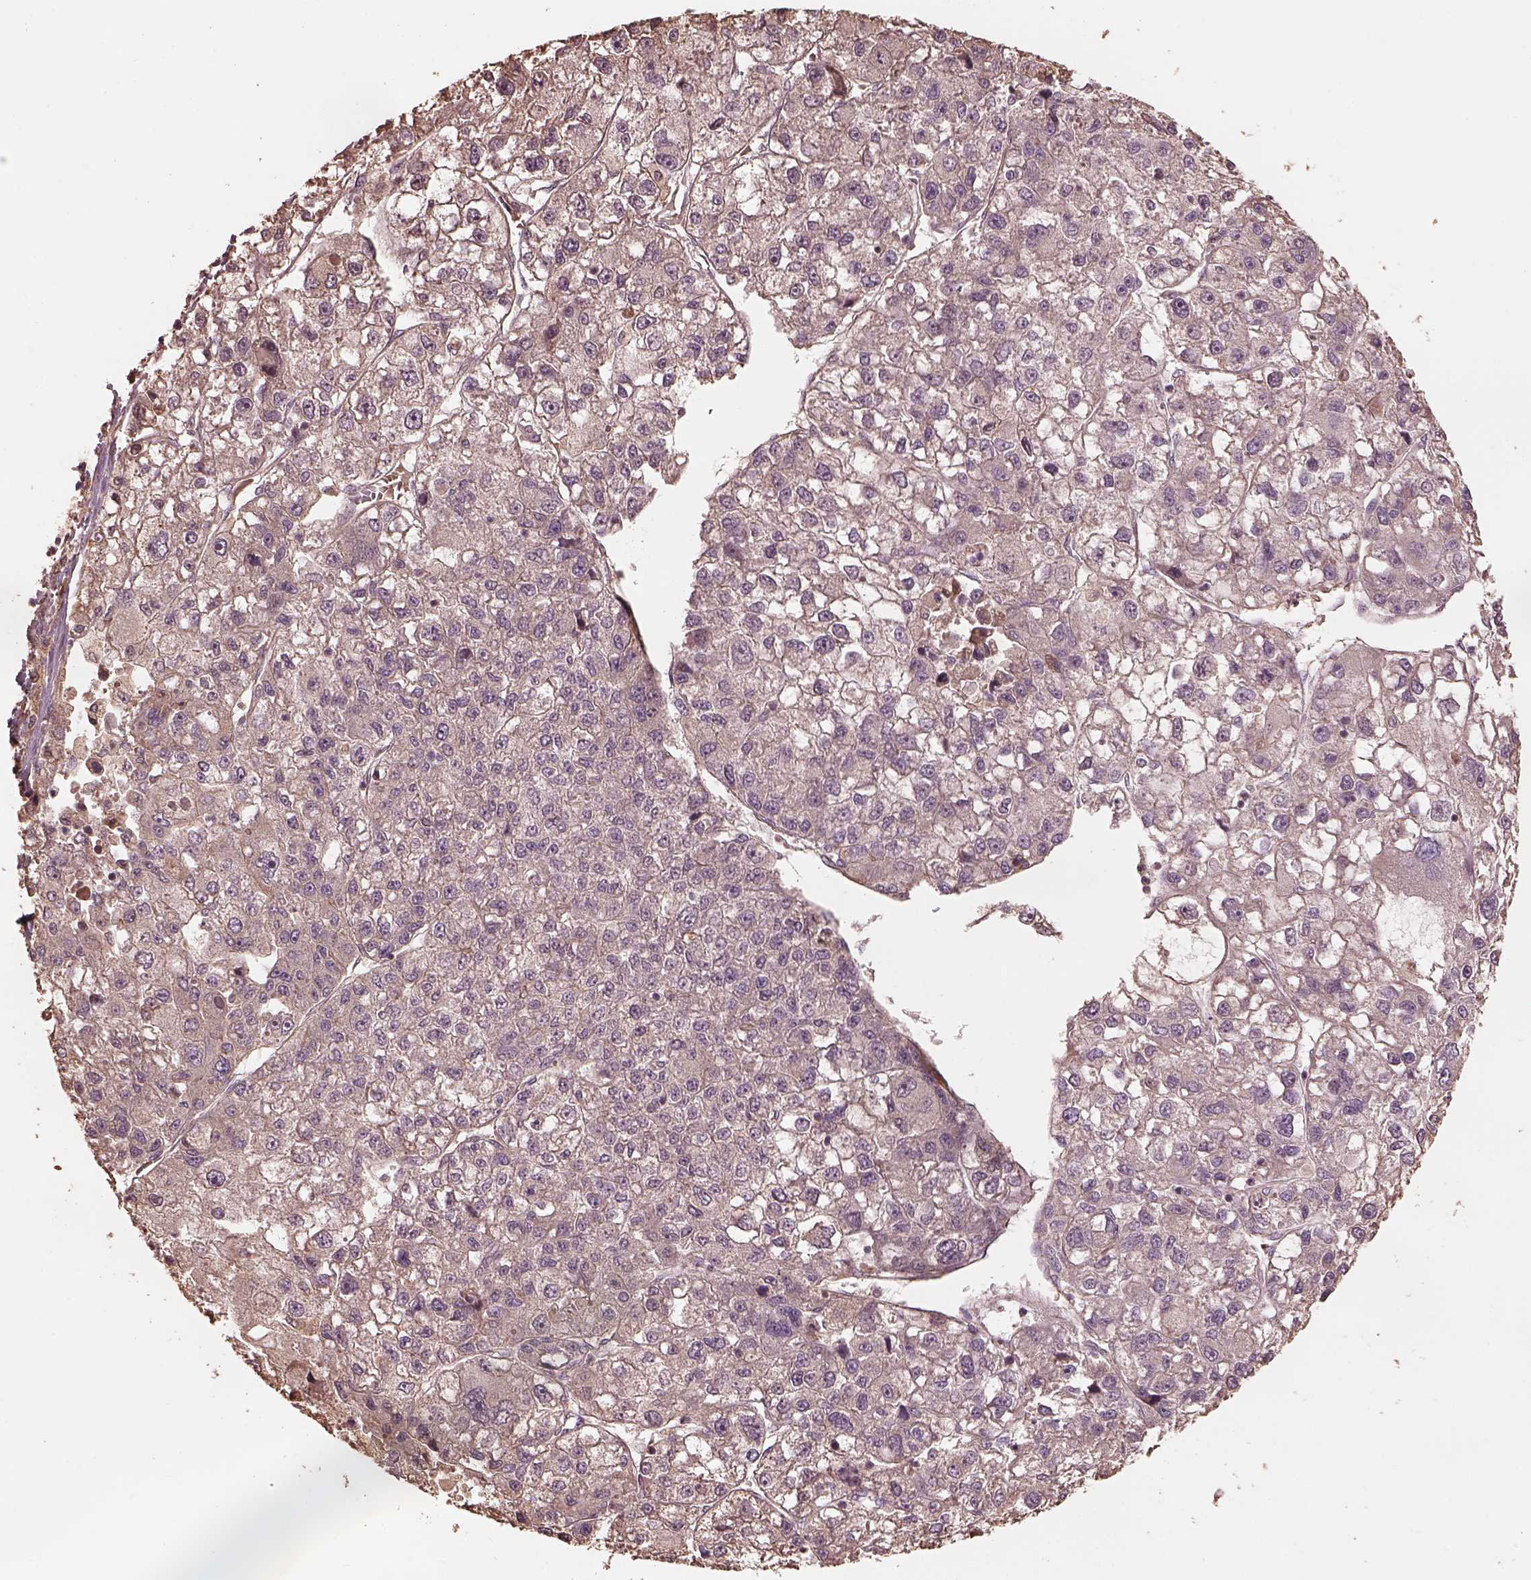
{"staining": {"intensity": "negative", "quantity": "none", "location": "none"}, "tissue": "liver cancer", "cell_type": "Tumor cells", "image_type": "cancer", "snomed": [{"axis": "morphology", "description": "Carcinoma, Hepatocellular, NOS"}, {"axis": "topography", "description": "Liver"}], "caption": "Liver cancer was stained to show a protein in brown. There is no significant positivity in tumor cells.", "gene": "METTL4", "patient": {"sex": "male", "age": 56}}